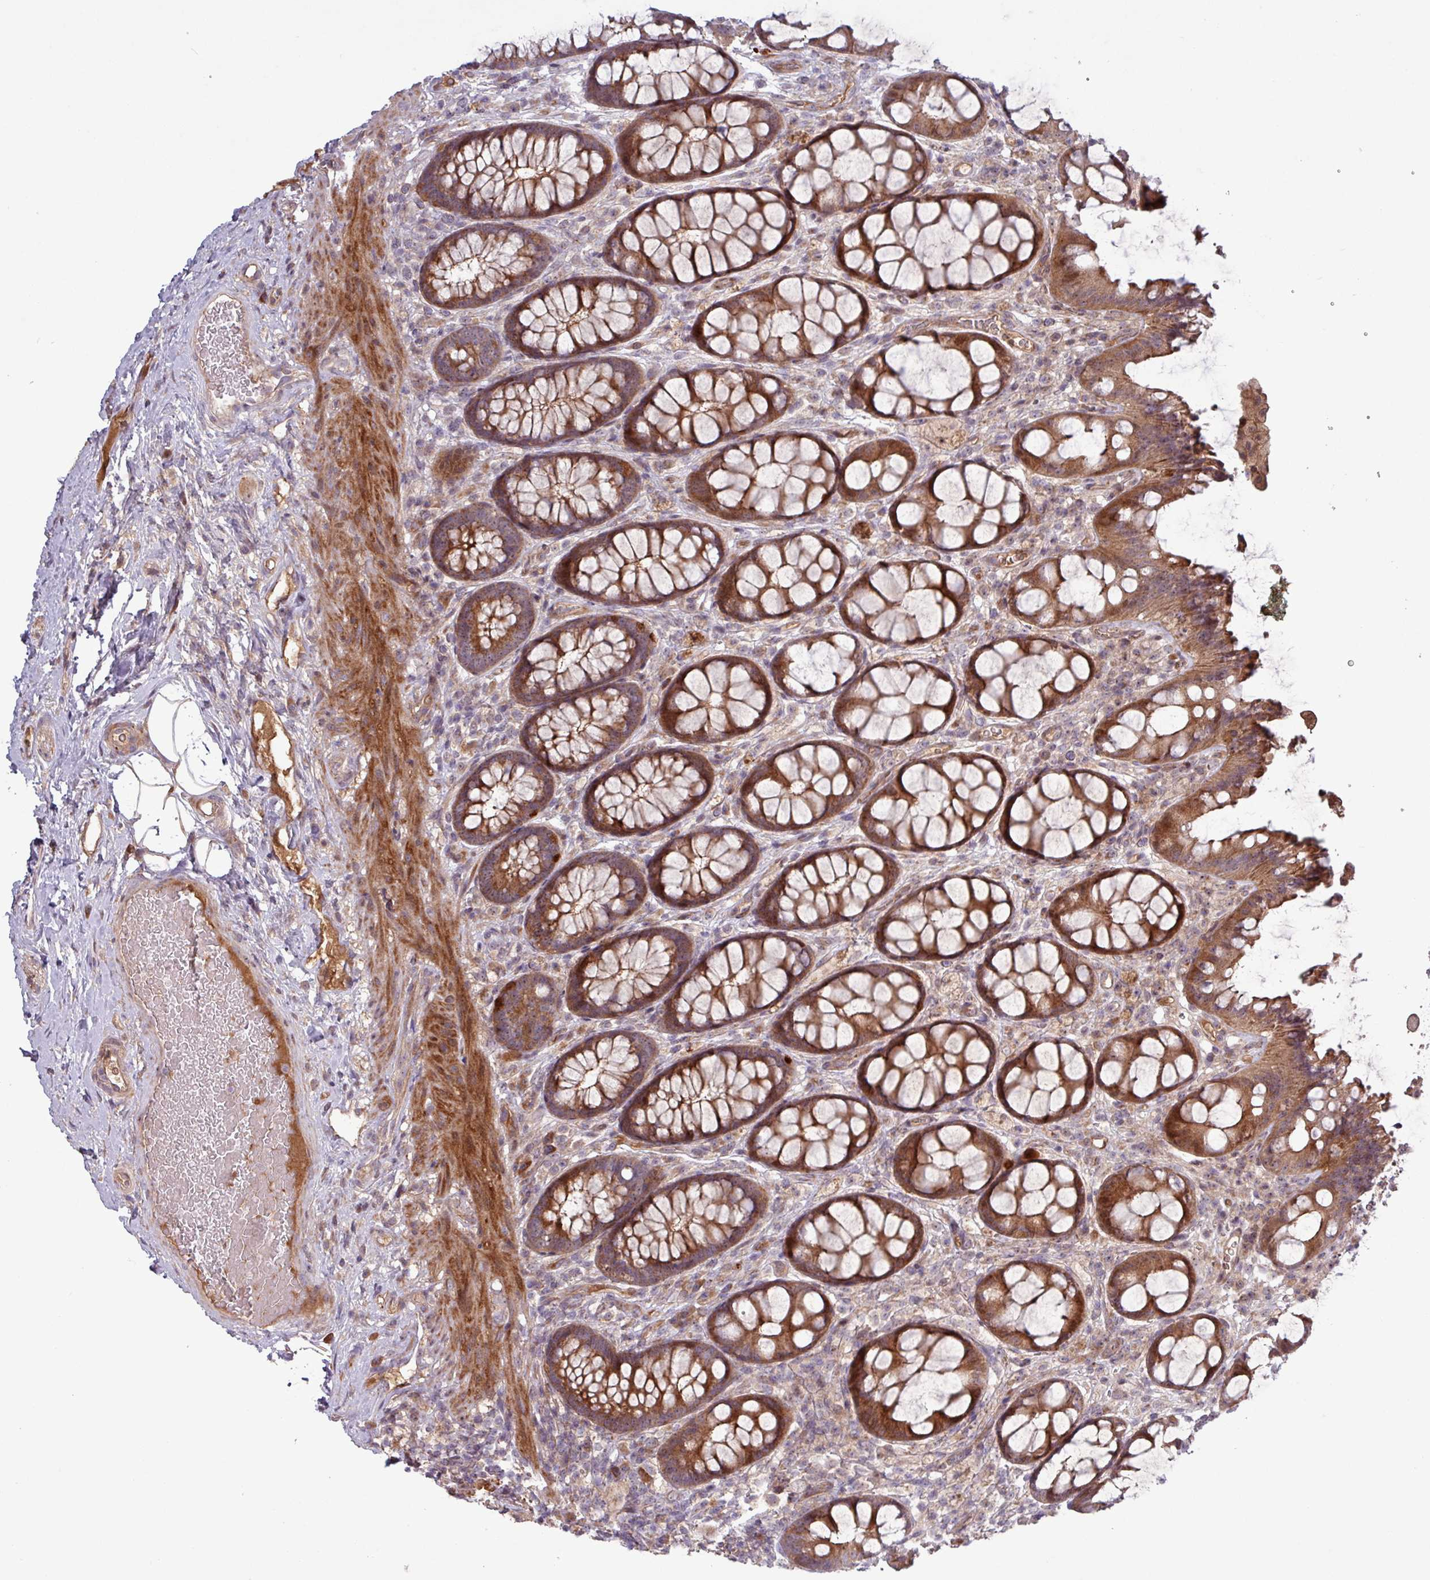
{"staining": {"intensity": "strong", "quantity": ">75%", "location": "cytoplasmic/membranous"}, "tissue": "rectum", "cell_type": "Glandular cells", "image_type": "normal", "snomed": [{"axis": "morphology", "description": "Normal tissue, NOS"}, {"axis": "topography", "description": "Rectum"}], "caption": "Immunohistochemical staining of benign human rectum displays strong cytoplasmic/membranous protein staining in approximately >75% of glandular cells.", "gene": "TNFSF12", "patient": {"sex": "female", "age": 67}}